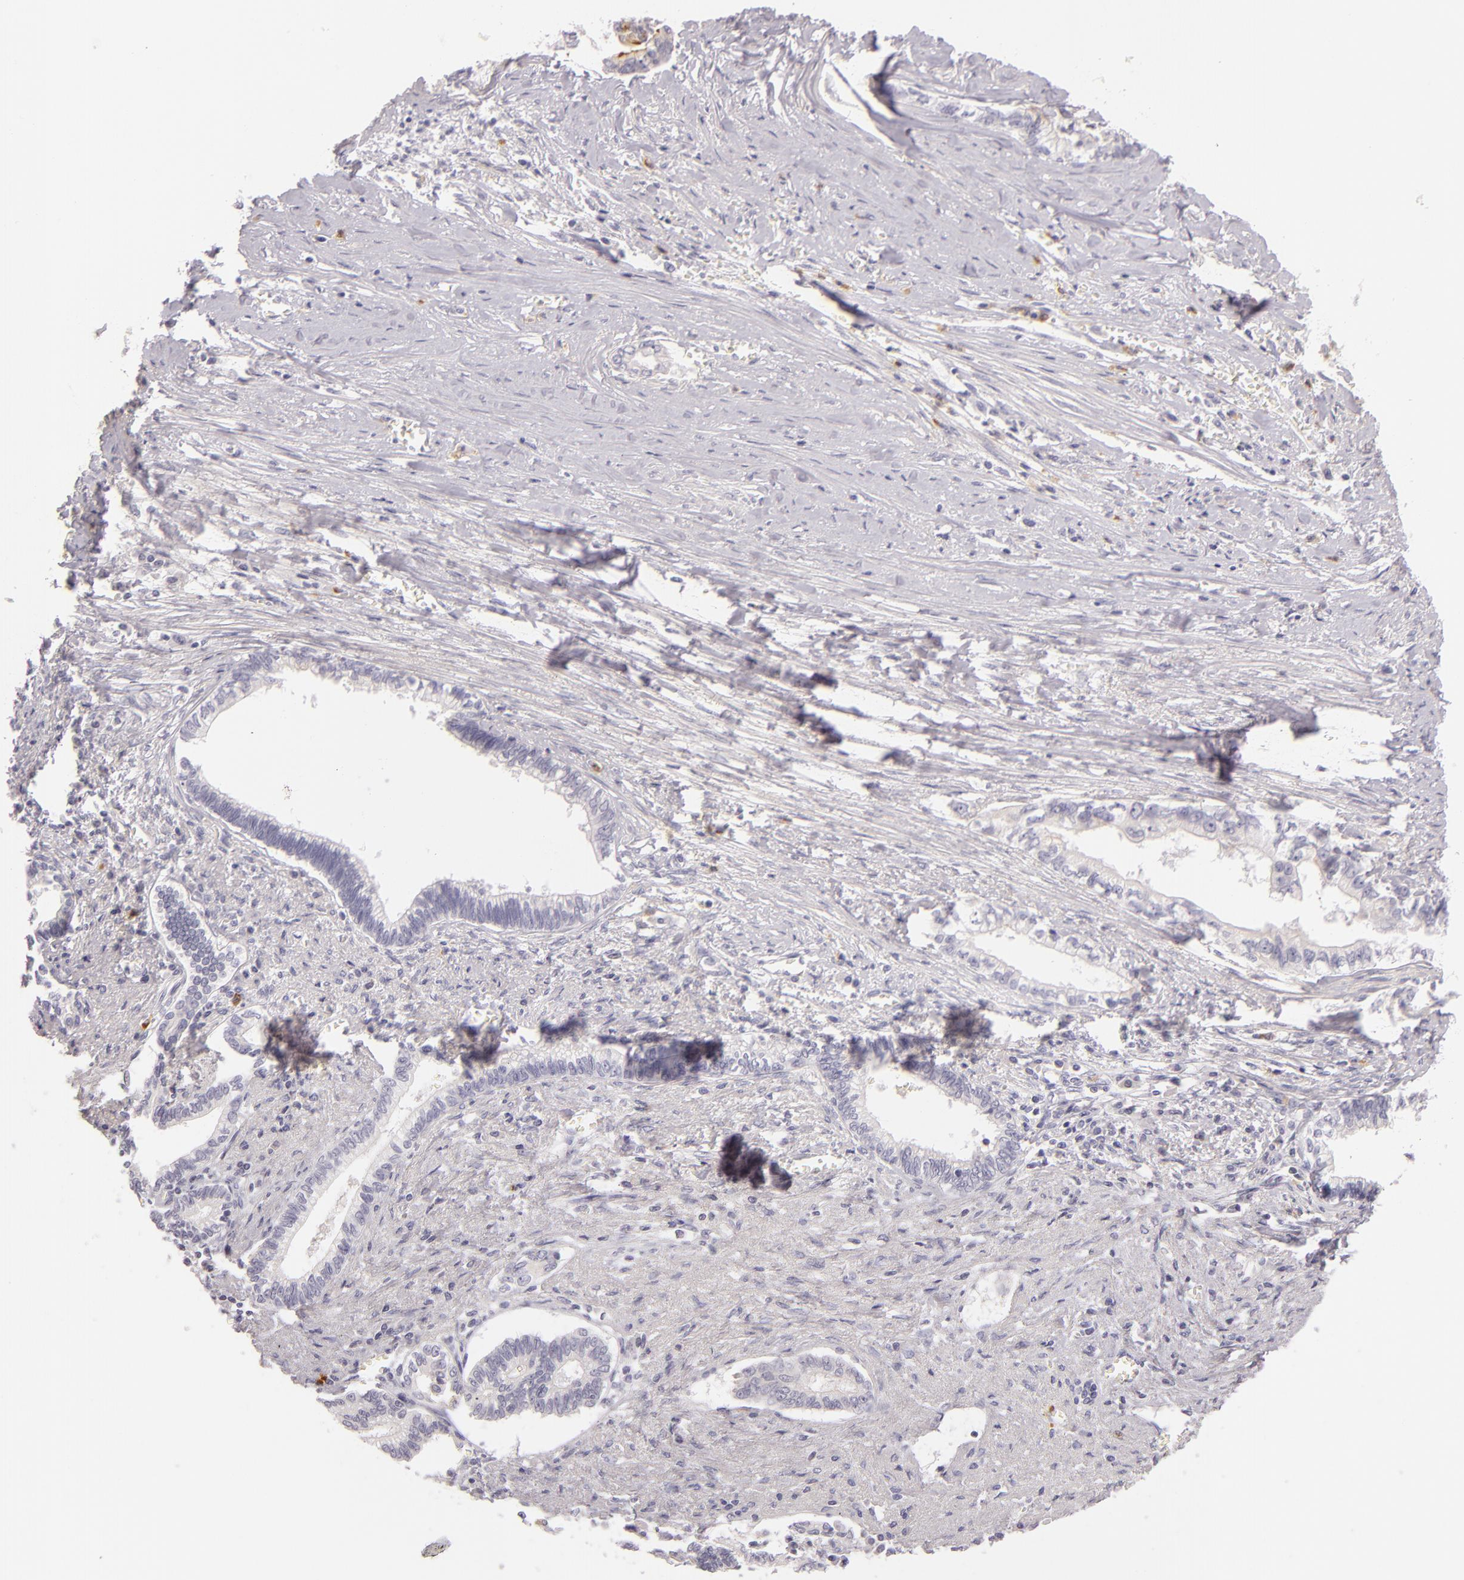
{"staining": {"intensity": "negative", "quantity": "none", "location": "none"}, "tissue": "liver cancer", "cell_type": "Tumor cells", "image_type": "cancer", "snomed": [{"axis": "morphology", "description": "Cholangiocarcinoma"}, {"axis": "topography", "description": "Liver"}], "caption": "Immunohistochemistry micrograph of neoplastic tissue: human liver cholangiocarcinoma stained with DAB reveals no significant protein positivity in tumor cells. Nuclei are stained in blue.", "gene": "FAM181A", "patient": {"sex": "male", "age": 57}}